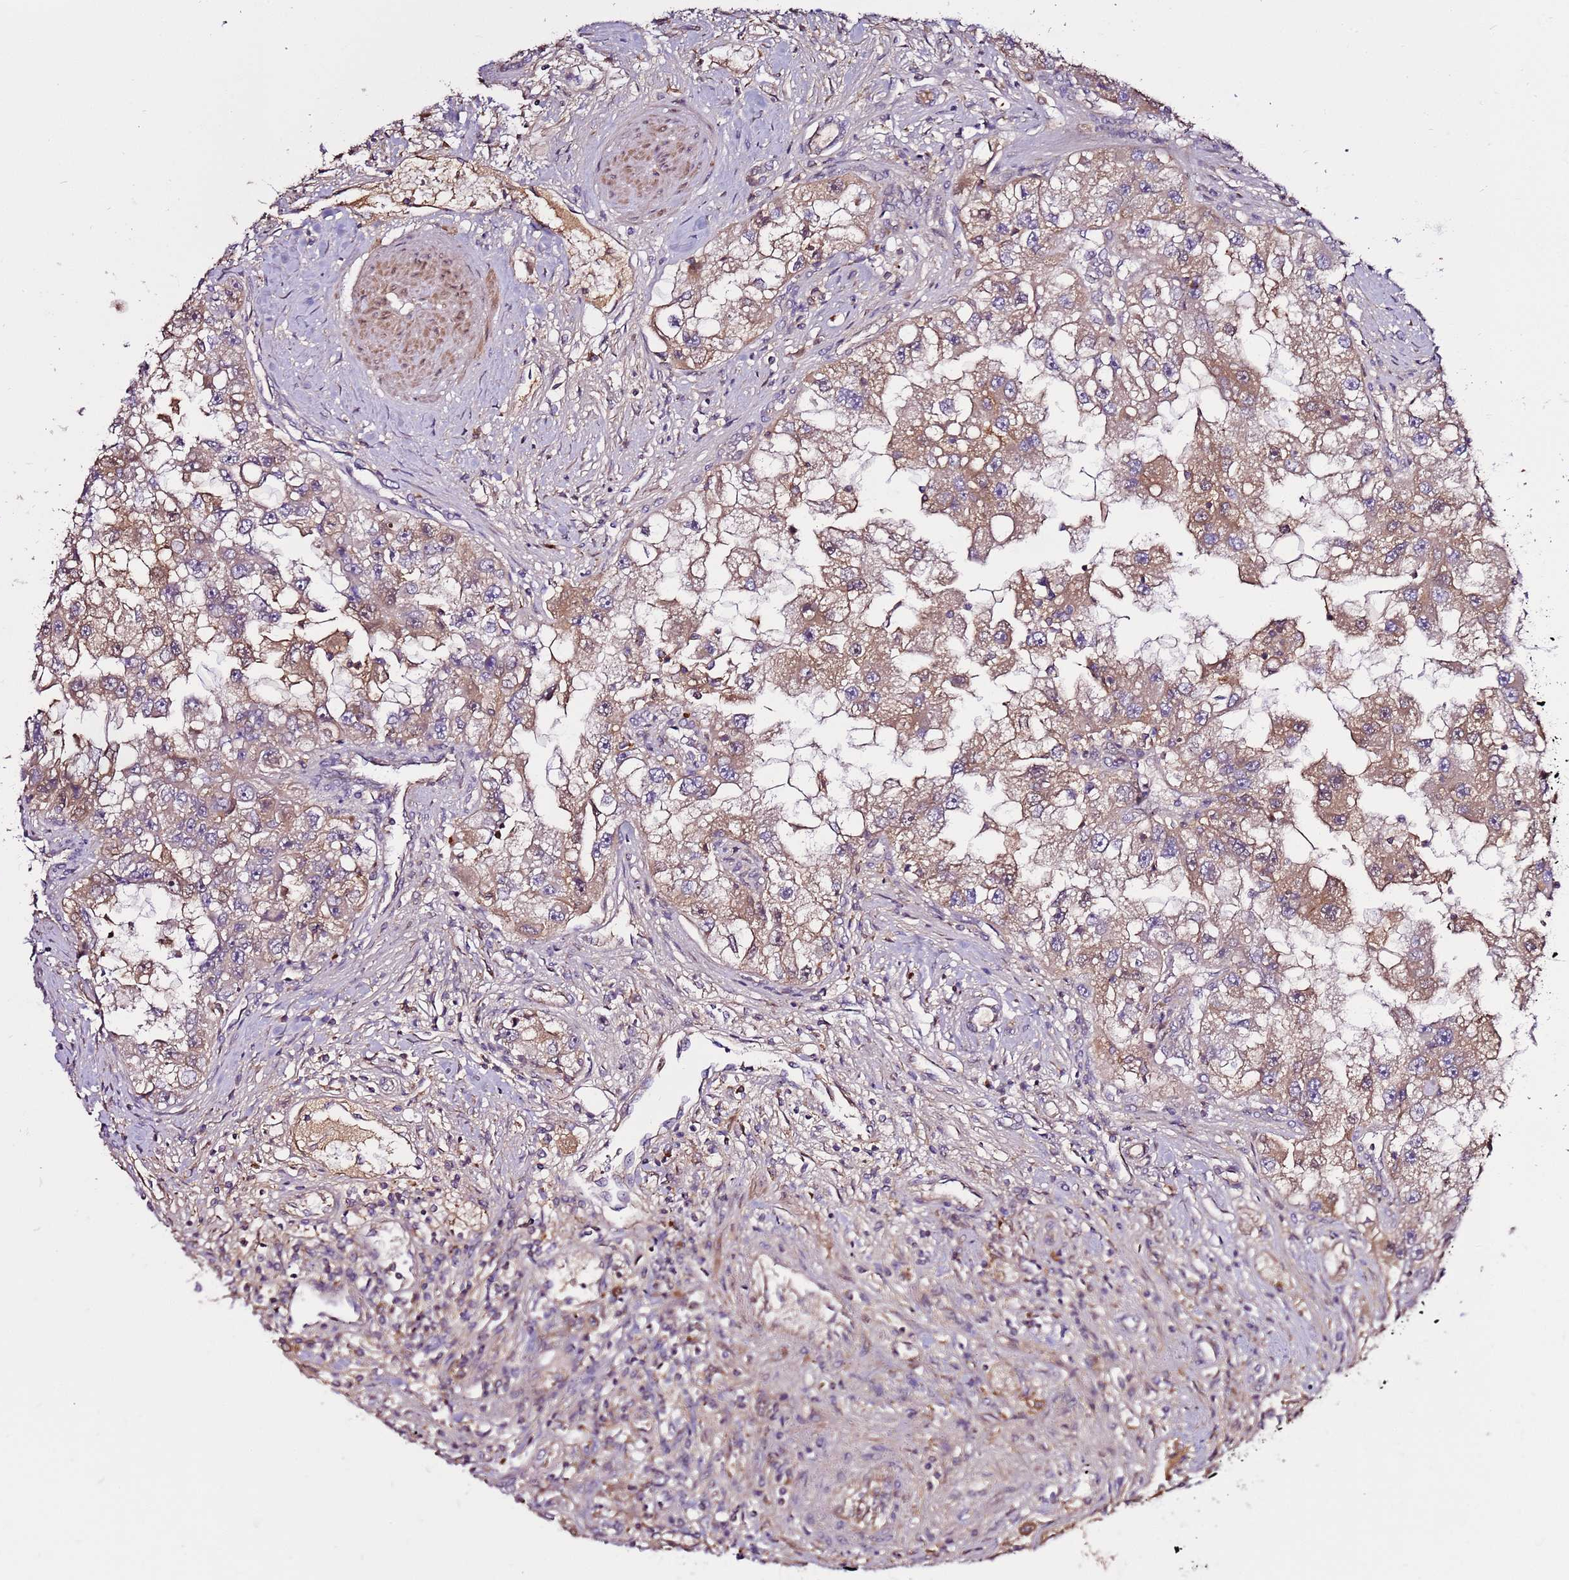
{"staining": {"intensity": "moderate", "quantity": ">75%", "location": "cytoplasmic/membranous"}, "tissue": "renal cancer", "cell_type": "Tumor cells", "image_type": "cancer", "snomed": [{"axis": "morphology", "description": "Adenocarcinoma, NOS"}, {"axis": "topography", "description": "Kidney"}], "caption": "Protein positivity by IHC demonstrates moderate cytoplasmic/membranous positivity in about >75% of tumor cells in adenocarcinoma (renal).", "gene": "ZNF624", "patient": {"sex": "male", "age": 63}}